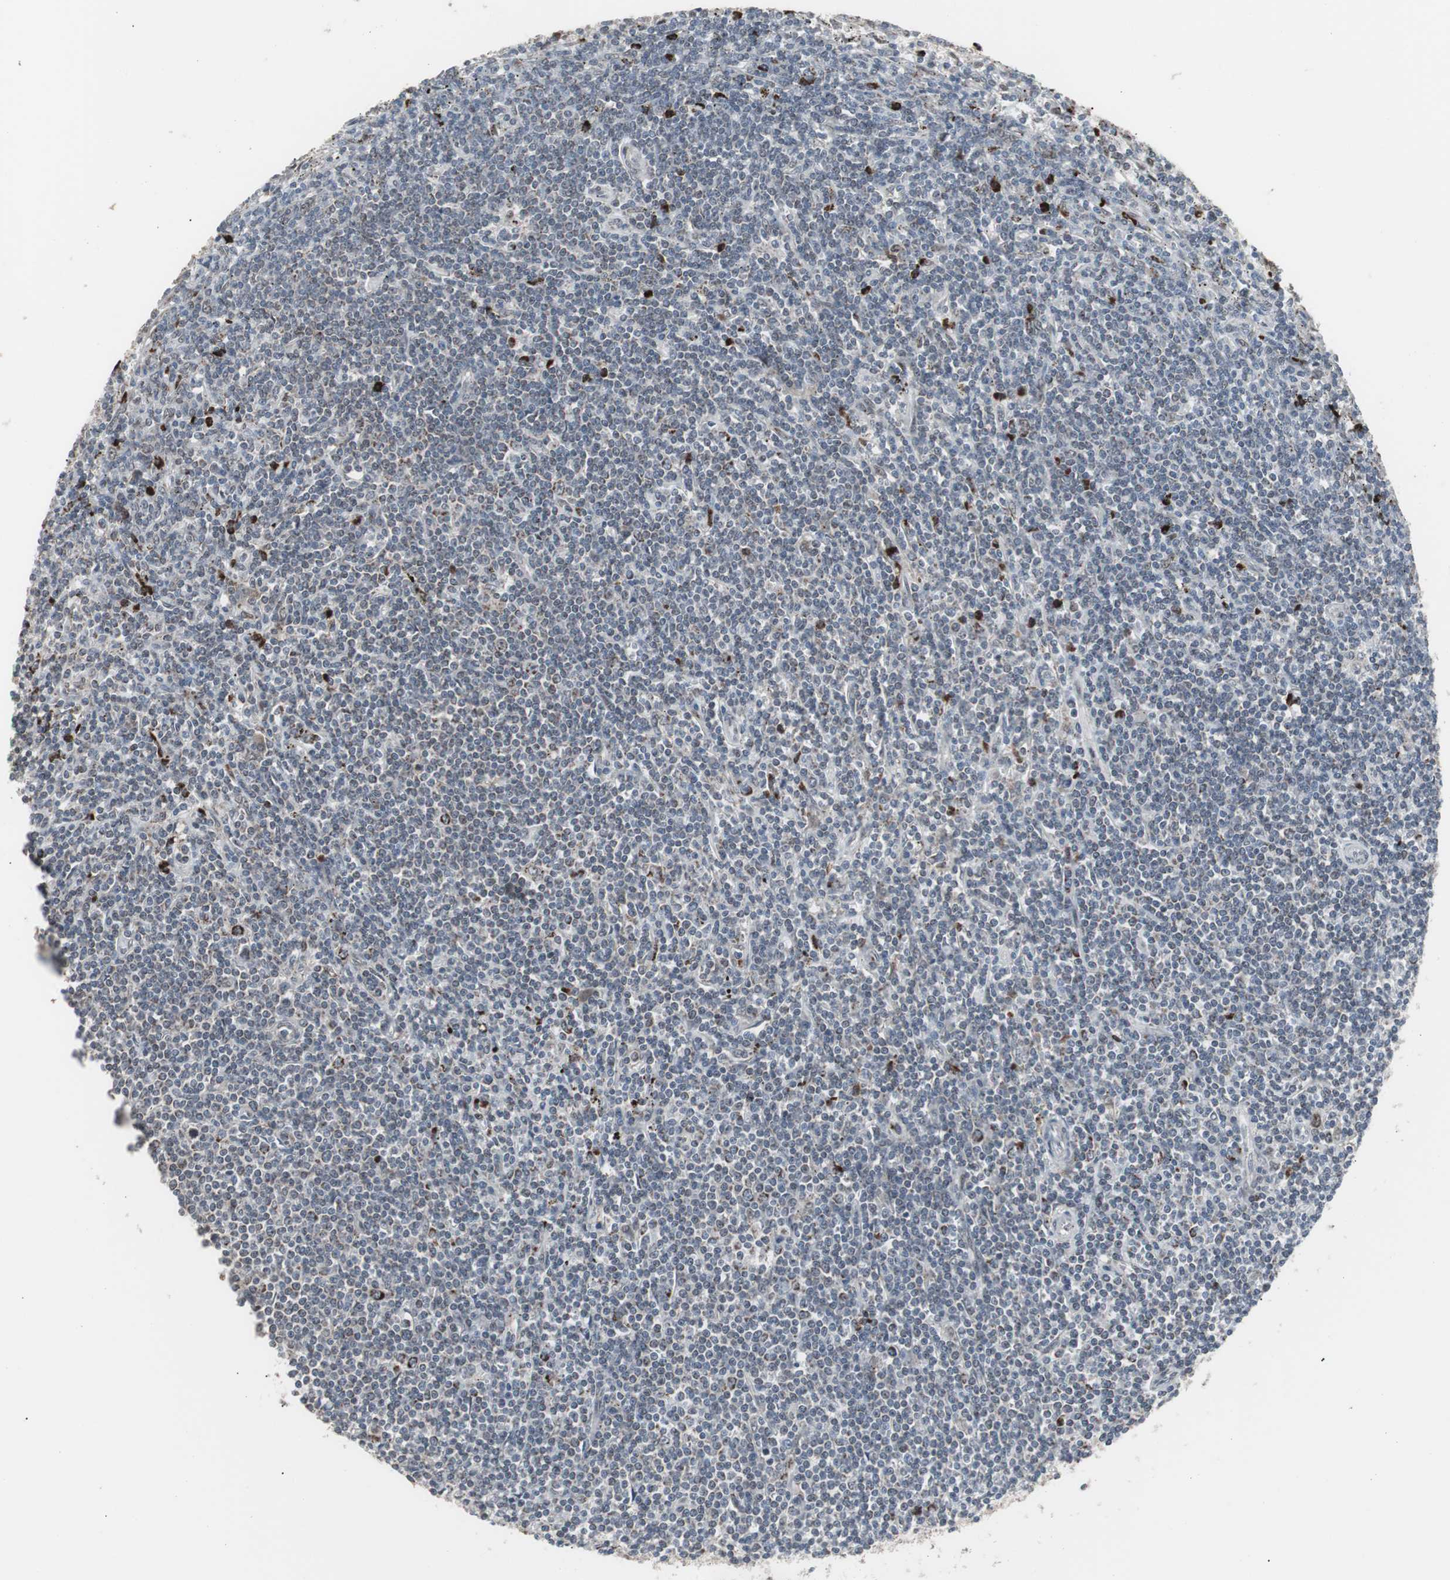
{"staining": {"intensity": "weak", "quantity": "<25%", "location": "nuclear"}, "tissue": "lymphoma", "cell_type": "Tumor cells", "image_type": "cancer", "snomed": [{"axis": "morphology", "description": "Malignant lymphoma, non-Hodgkin's type, Low grade"}, {"axis": "topography", "description": "Spleen"}], "caption": "The immunohistochemistry photomicrograph has no significant positivity in tumor cells of malignant lymphoma, non-Hodgkin's type (low-grade) tissue. (Brightfield microscopy of DAB immunohistochemistry (IHC) at high magnification).", "gene": "RXRA", "patient": {"sex": "male", "age": 76}}